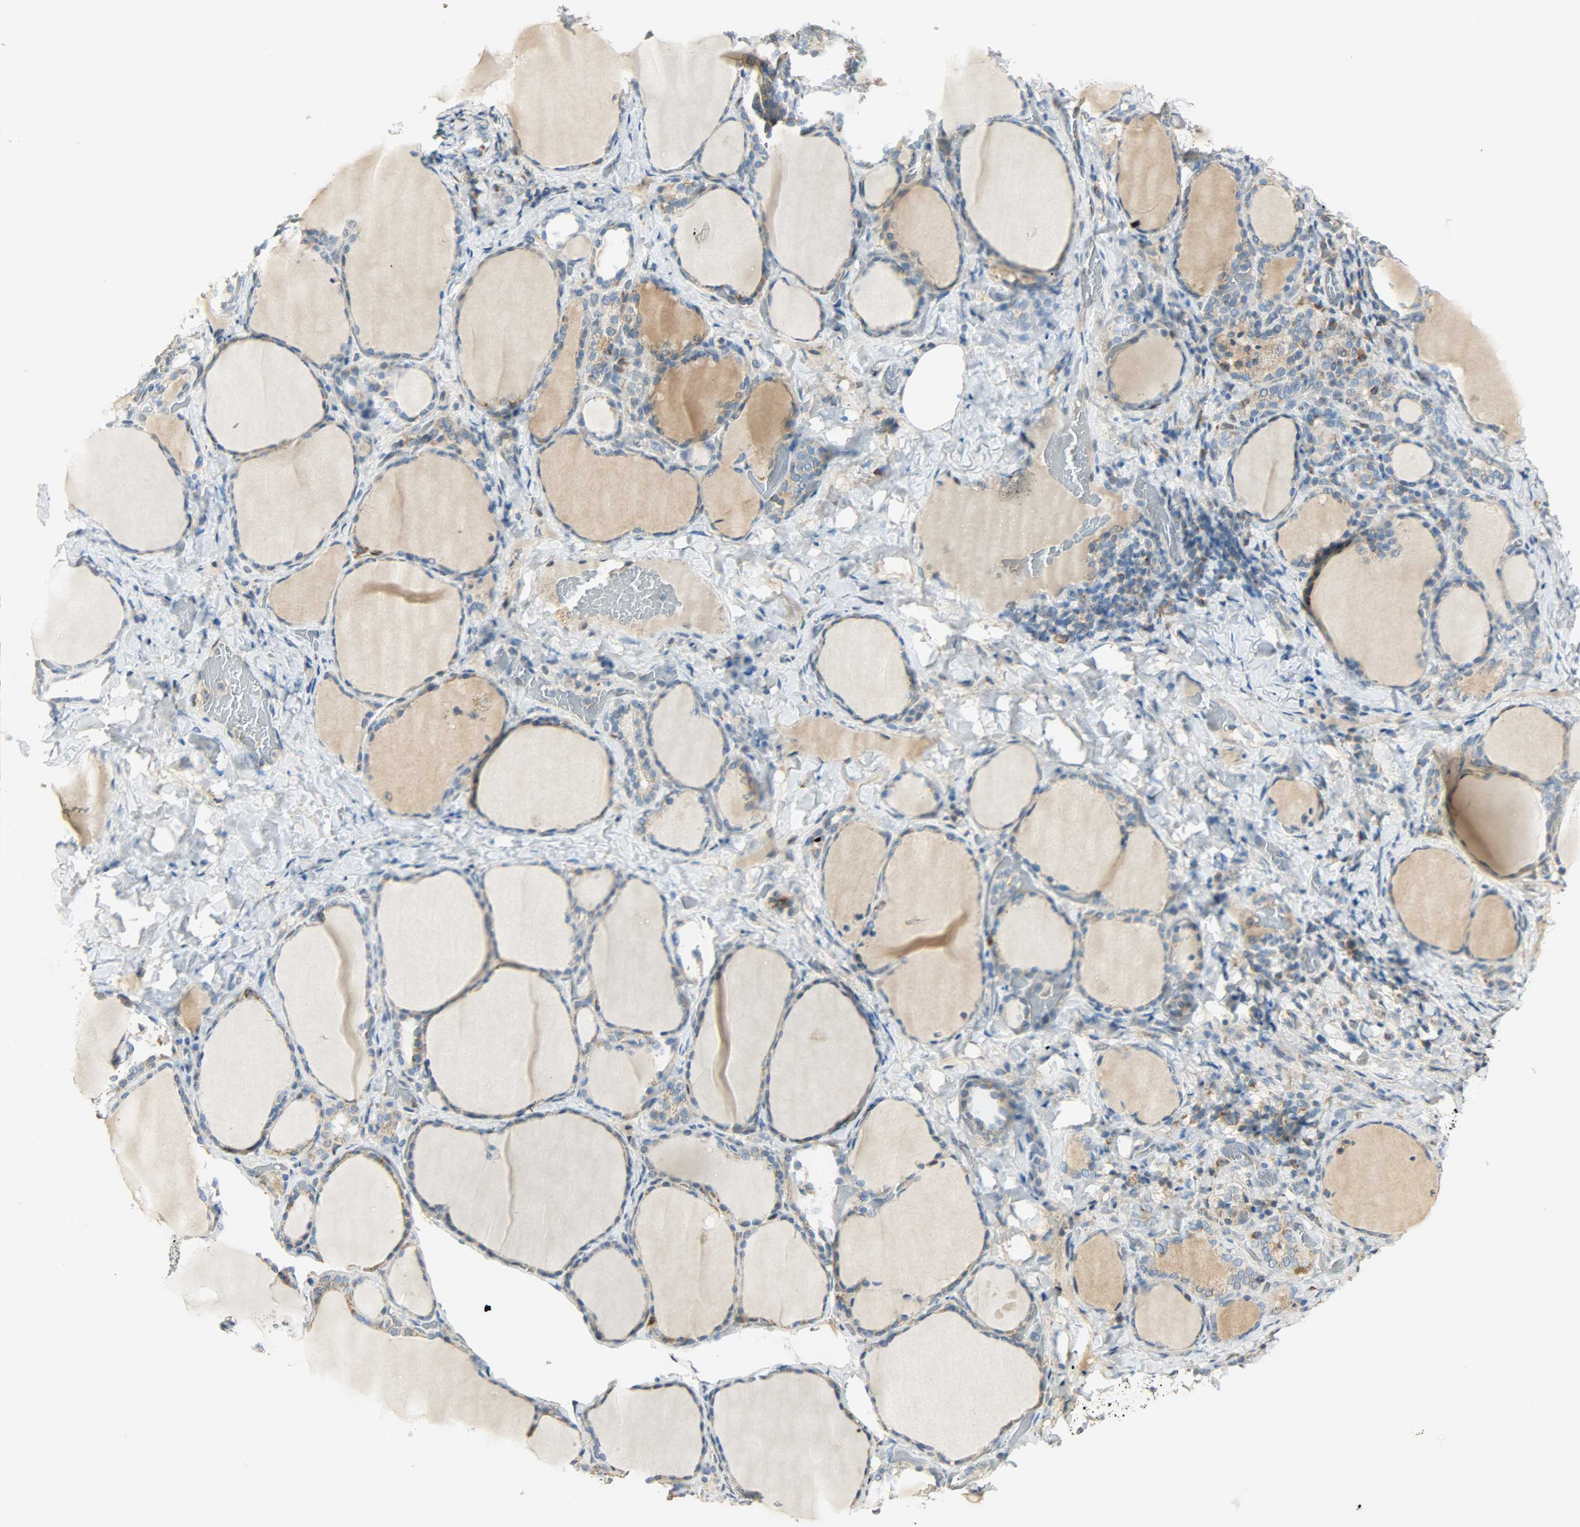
{"staining": {"intensity": "weak", "quantity": ">75%", "location": "cytoplasmic/membranous"}, "tissue": "thyroid gland", "cell_type": "Glandular cells", "image_type": "normal", "snomed": [{"axis": "morphology", "description": "Normal tissue, NOS"}, {"axis": "morphology", "description": "Papillary adenocarcinoma, NOS"}, {"axis": "topography", "description": "Thyroid gland"}], "caption": "Immunohistochemistry (IHC) of normal human thyroid gland reveals low levels of weak cytoplasmic/membranous staining in approximately >75% of glandular cells. (DAB (3,3'-diaminobenzidine) IHC with brightfield microscopy, high magnification).", "gene": "NNT", "patient": {"sex": "female", "age": 30}}